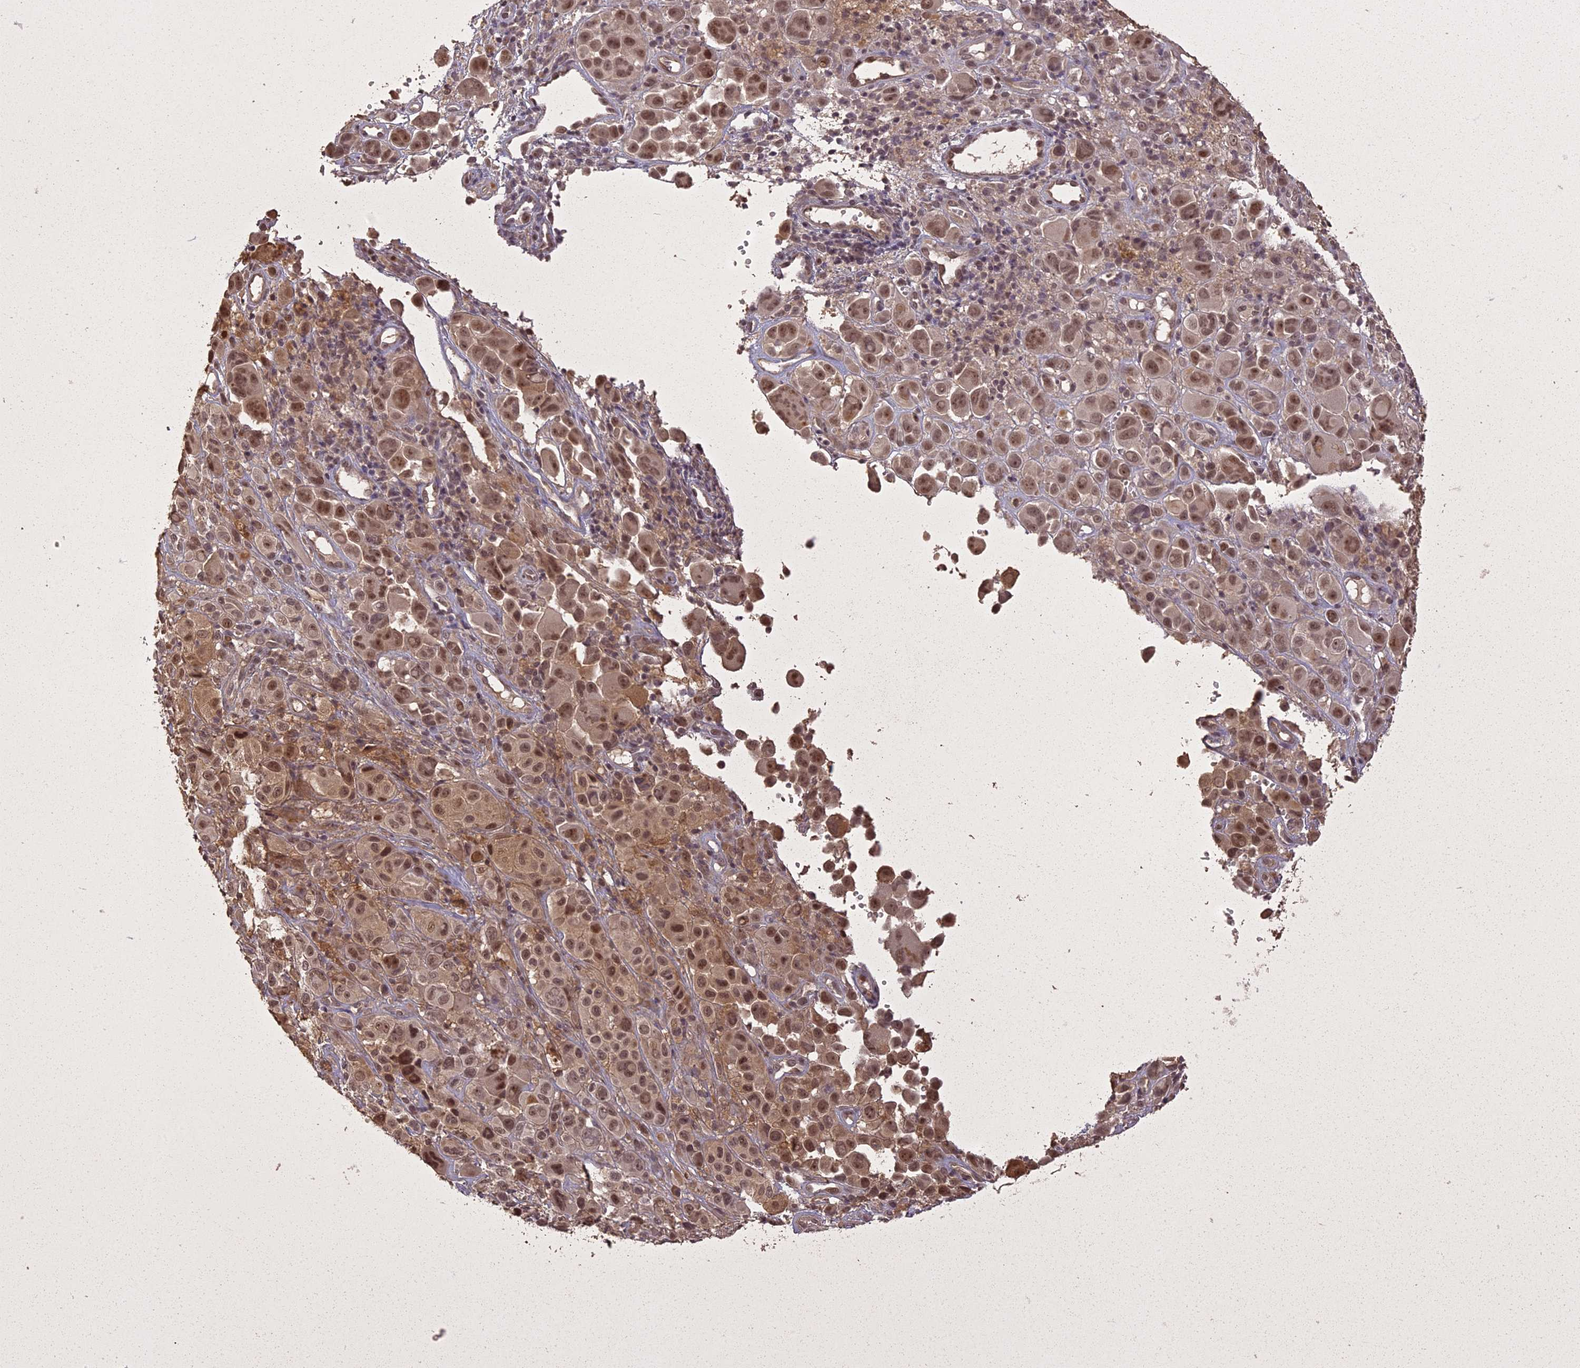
{"staining": {"intensity": "moderate", "quantity": ">75%", "location": "nuclear"}, "tissue": "melanoma", "cell_type": "Tumor cells", "image_type": "cancer", "snomed": [{"axis": "morphology", "description": "Malignant melanoma, NOS"}, {"axis": "topography", "description": "Skin of trunk"}], "caption": "DAB immunohistochemical staining of human malignant melanoma reveals moderate nuclear protein staining in about >75% of tumor cells.", "gene": "LIN37", "patient": {"sex": "male", "age": 71}}